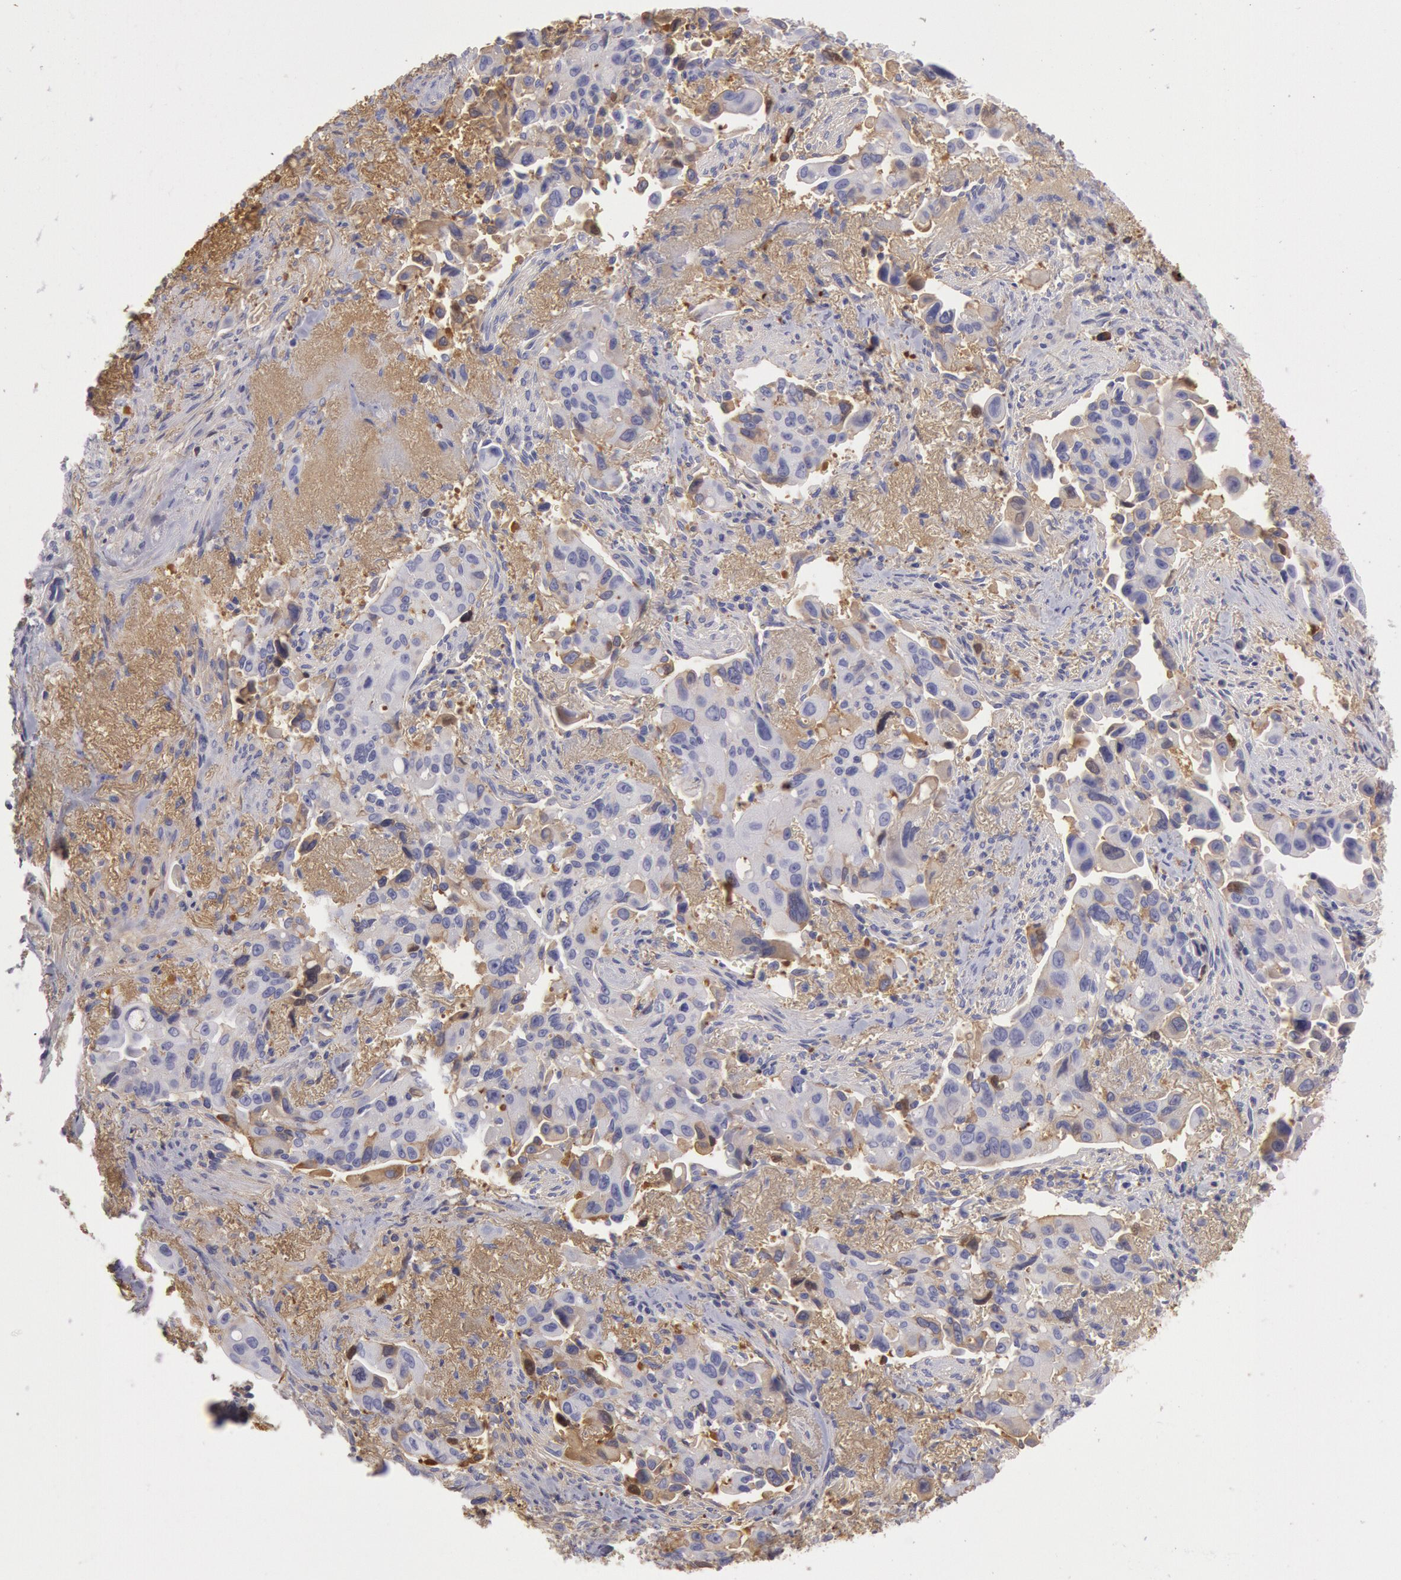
{"staining": {"intensity": "moderate", "quantity": "25%-75%", "location": "cytoplasmic/membranous"}, "tissue": "lung cancer", "cell_type": "Tumor cells", "image_type": "cancer", "snomed": [{"axis": "morphology", "description": "Adenocarcinoma, NOS"}, {"axis": "topography", "description": "Lung"}], "caption": "The immunohistochemical stain labels moderate cytoplasmic/membranous positivity in tumor cells of lung cancer tissue.", "gene": "IGHG1", "patient": {"sex": "male", "age": 68}}